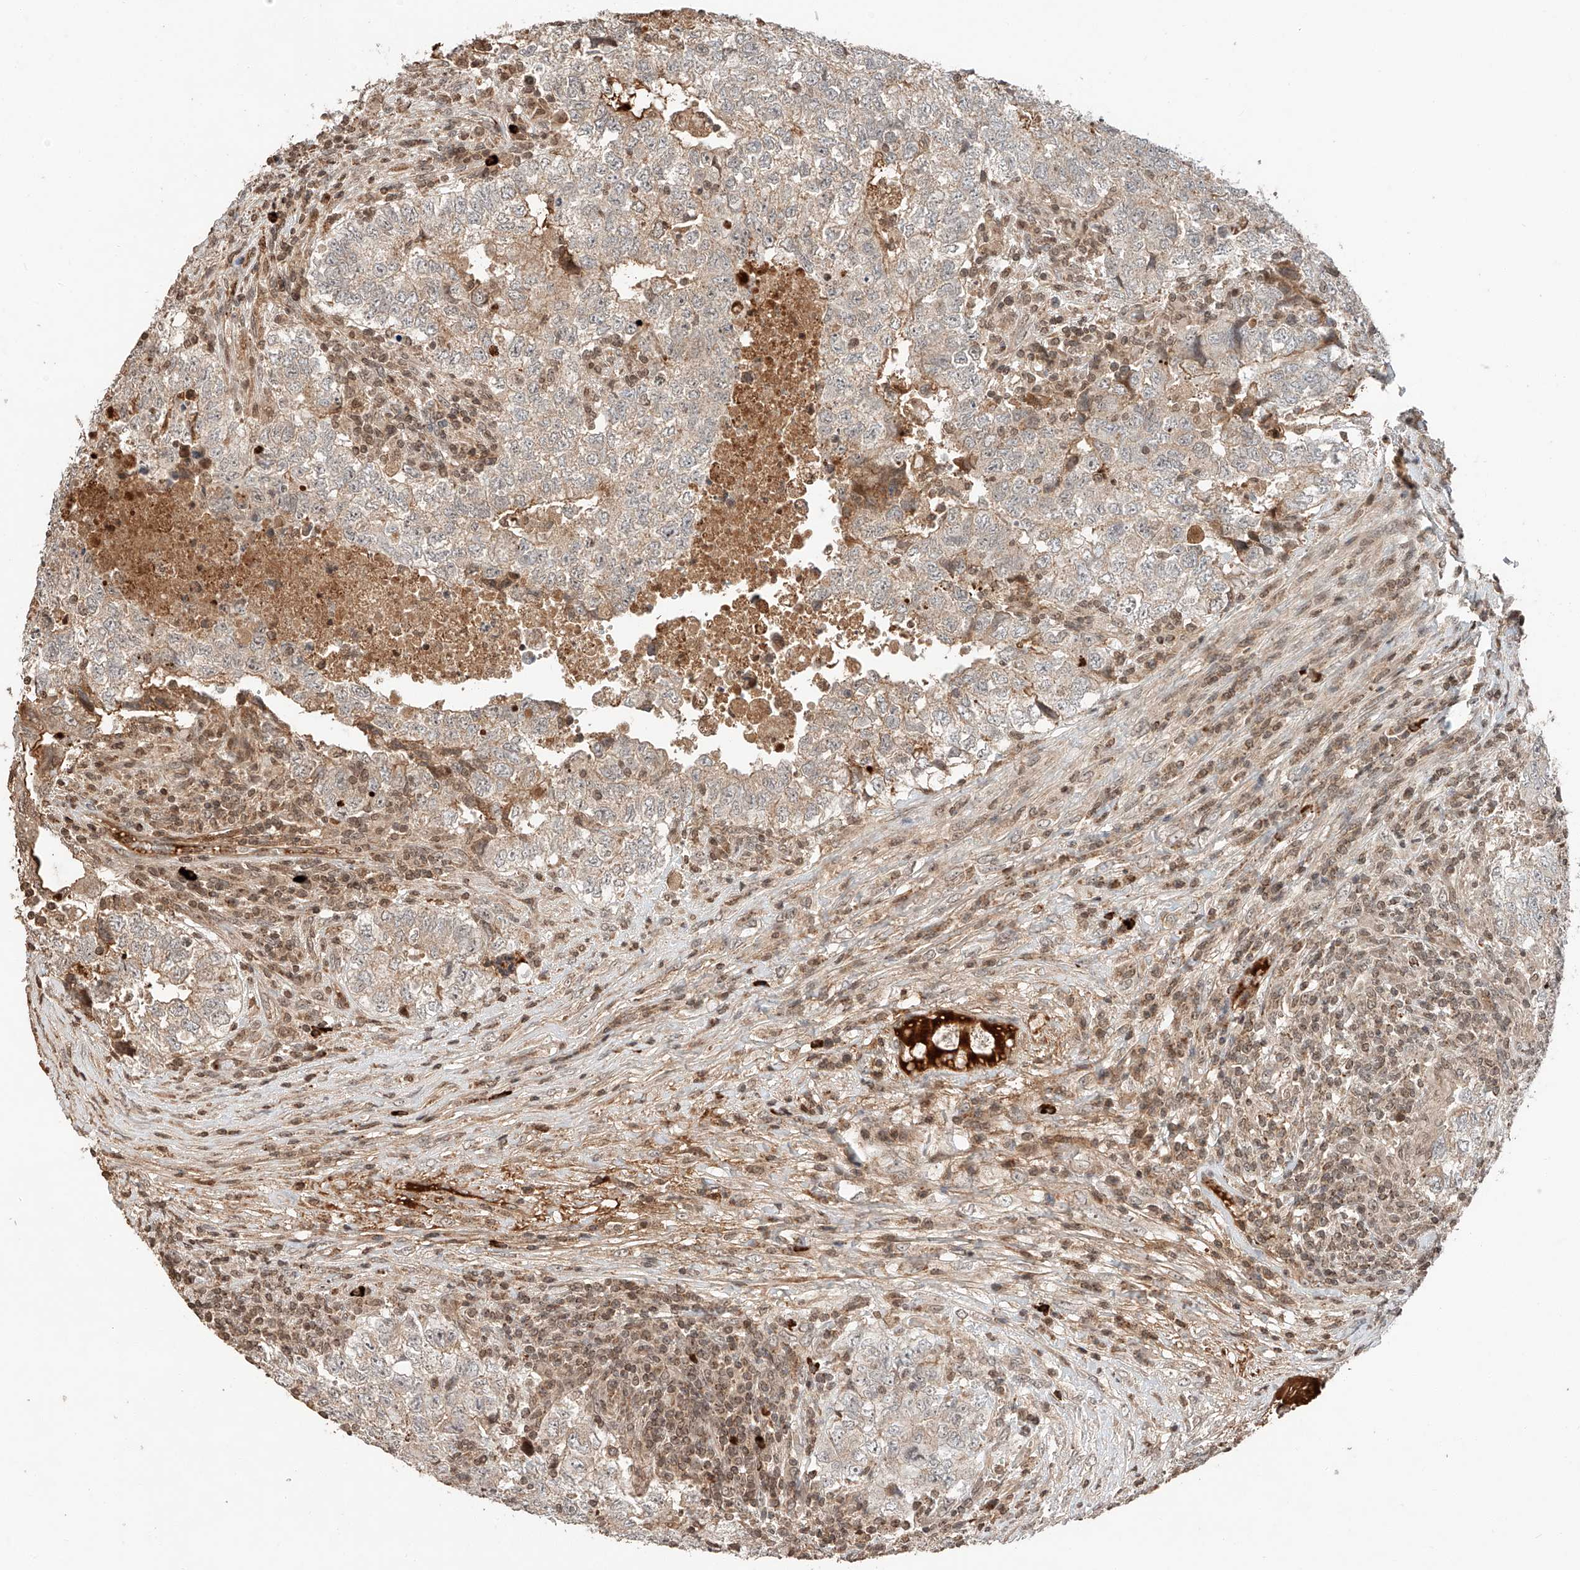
{"staining": {"intensity": "weak", "quantity": "<25%", "location": "cytoplasmic/membranous"}, "tissue": "testis cancer", "cell_type": "Tumor cells", "image_type": "cancer", "snomed": [{"axis": "morphology", "description": "Carcinoma, Embryonal, NOS"}, {"axis": "topography", "description": "Testis"}], "caption": "A histopathology image of human embryonal carcinoma (testis) is negative for staining in tumor cells.", "gene": "ARHGAP33", "patient": {"sex": "male", "age": 37}}